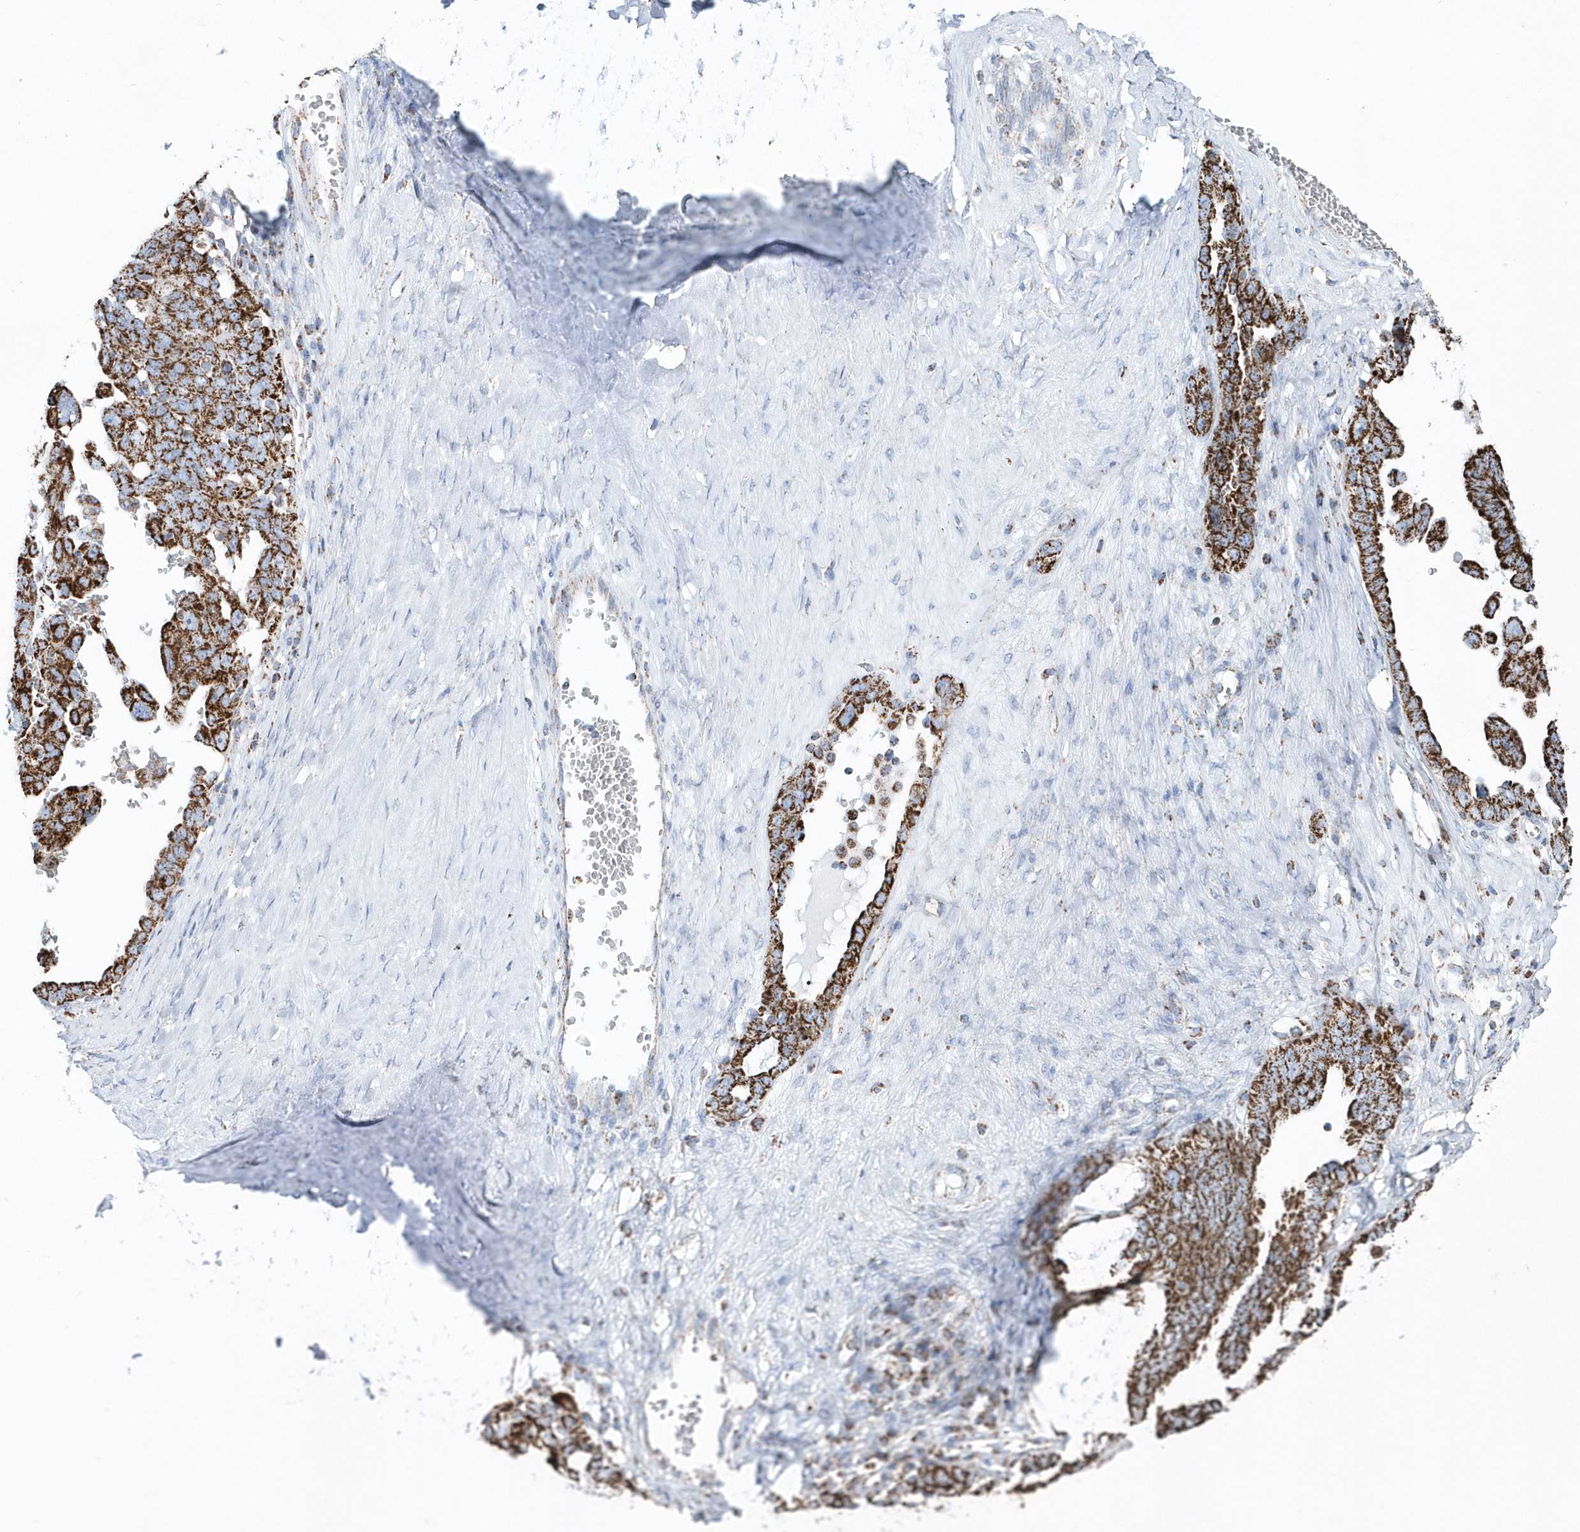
{"staining": {"intensity": "strong", "quantity": ">75%", "location": "cytoplasmic/membranous"}, "tissue": "ovarian cancer", "cell_type": "Tumor cells", "image_type": "cancer", "snomed": [{"axis": "morphology", "description": "Carcinoma, endometroid"}, {"axis": "topography", "description": "Ovary"}], "caption": "Immunohistochemical staining of human ovarian cancer (endometroid carcinoma) reveals strong cytoplasmic/membranous protein positivity in about >75% of tumor cells.", "gene": "TMCO6", "patient": {"sex": "female", "age": 62}}